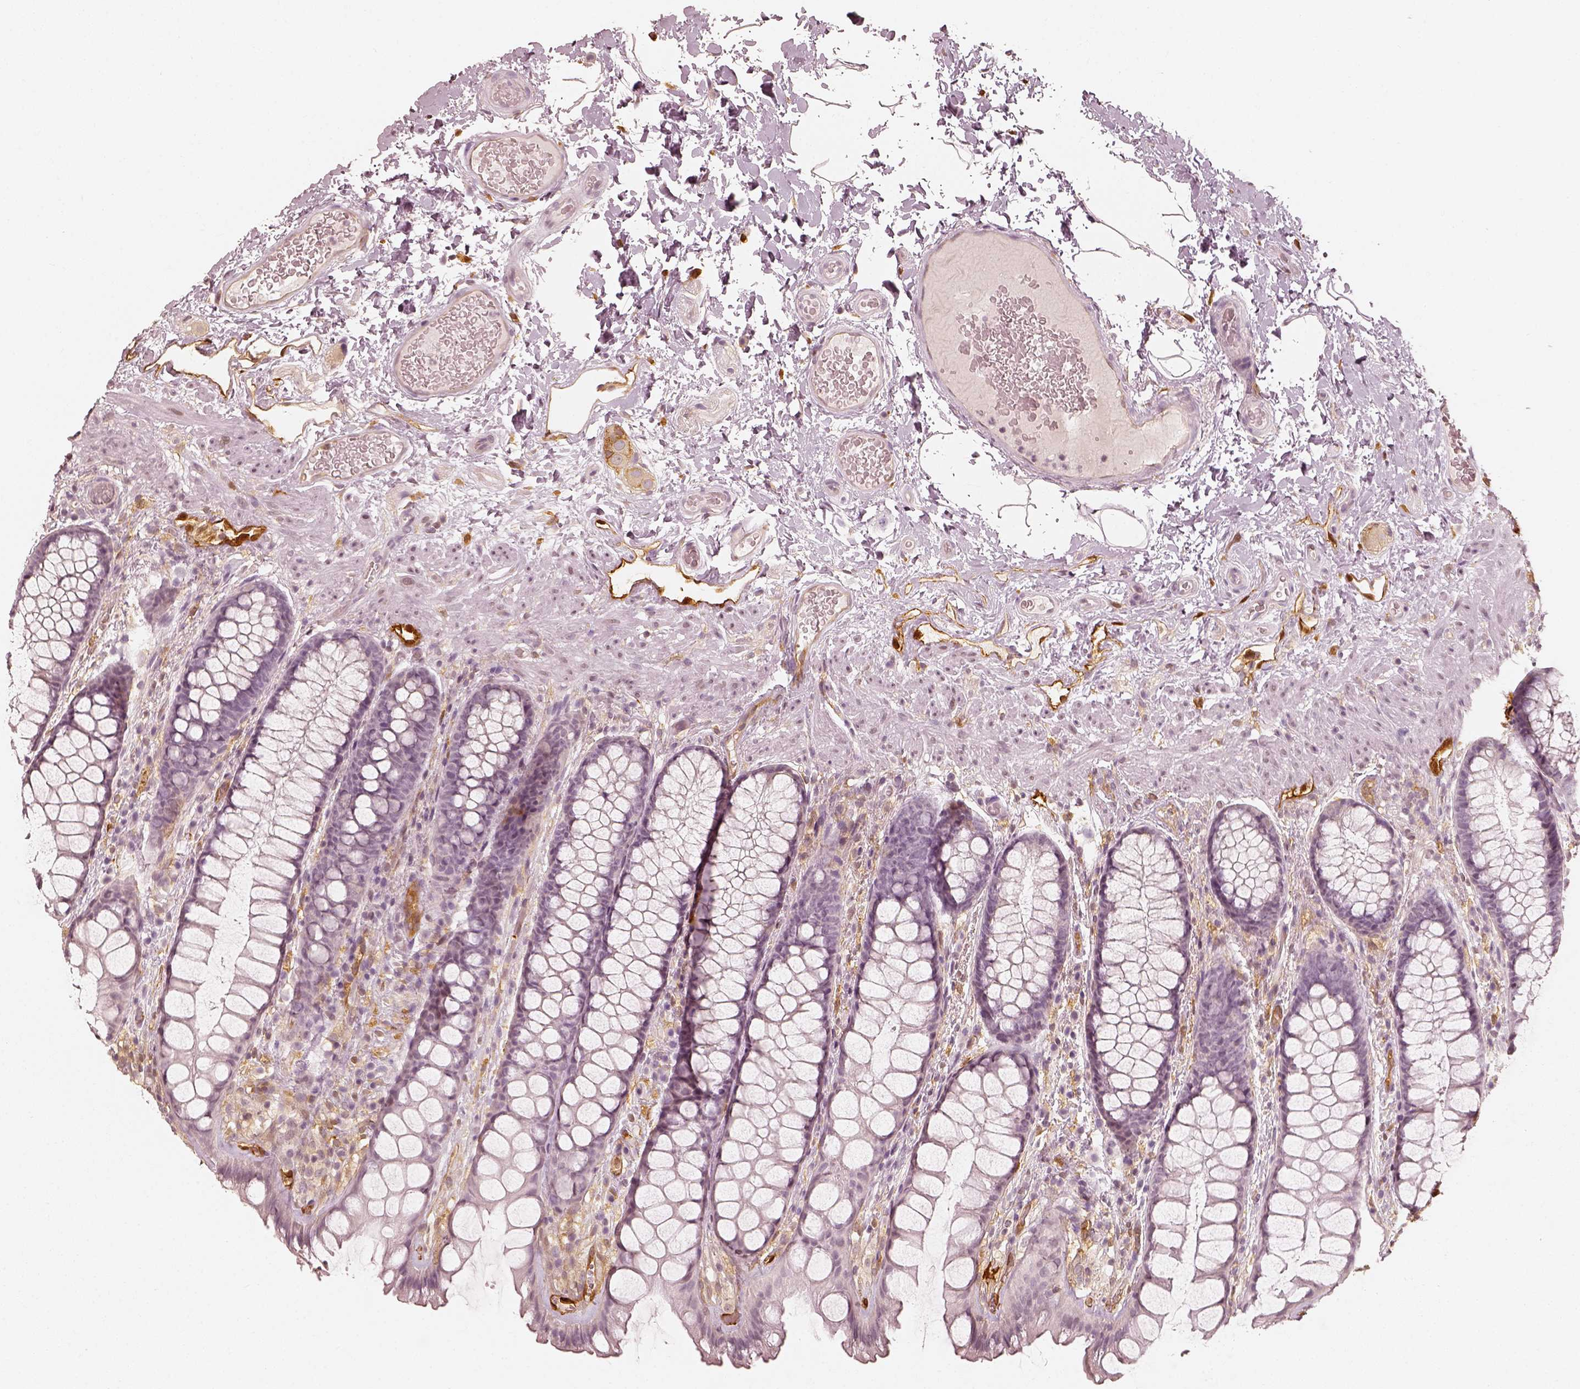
{"staining": {"intensity": "negative", "quantity": "none", "location": "none"}, "tissue": "rectum", "cell_type": "Glandular cells", "image_type": "normal", "snomed": [{"axis": "morphology", "description": "Normal tissue, NOS"}, {"axis": "topography", "description": "Rectum"}], "caption": "Human rectum stained for a protein using immunohistochemistry reveals no staining in glandular cells.", "gene": "FSCN1", "patient": {"sex": "female", "age": 62}}